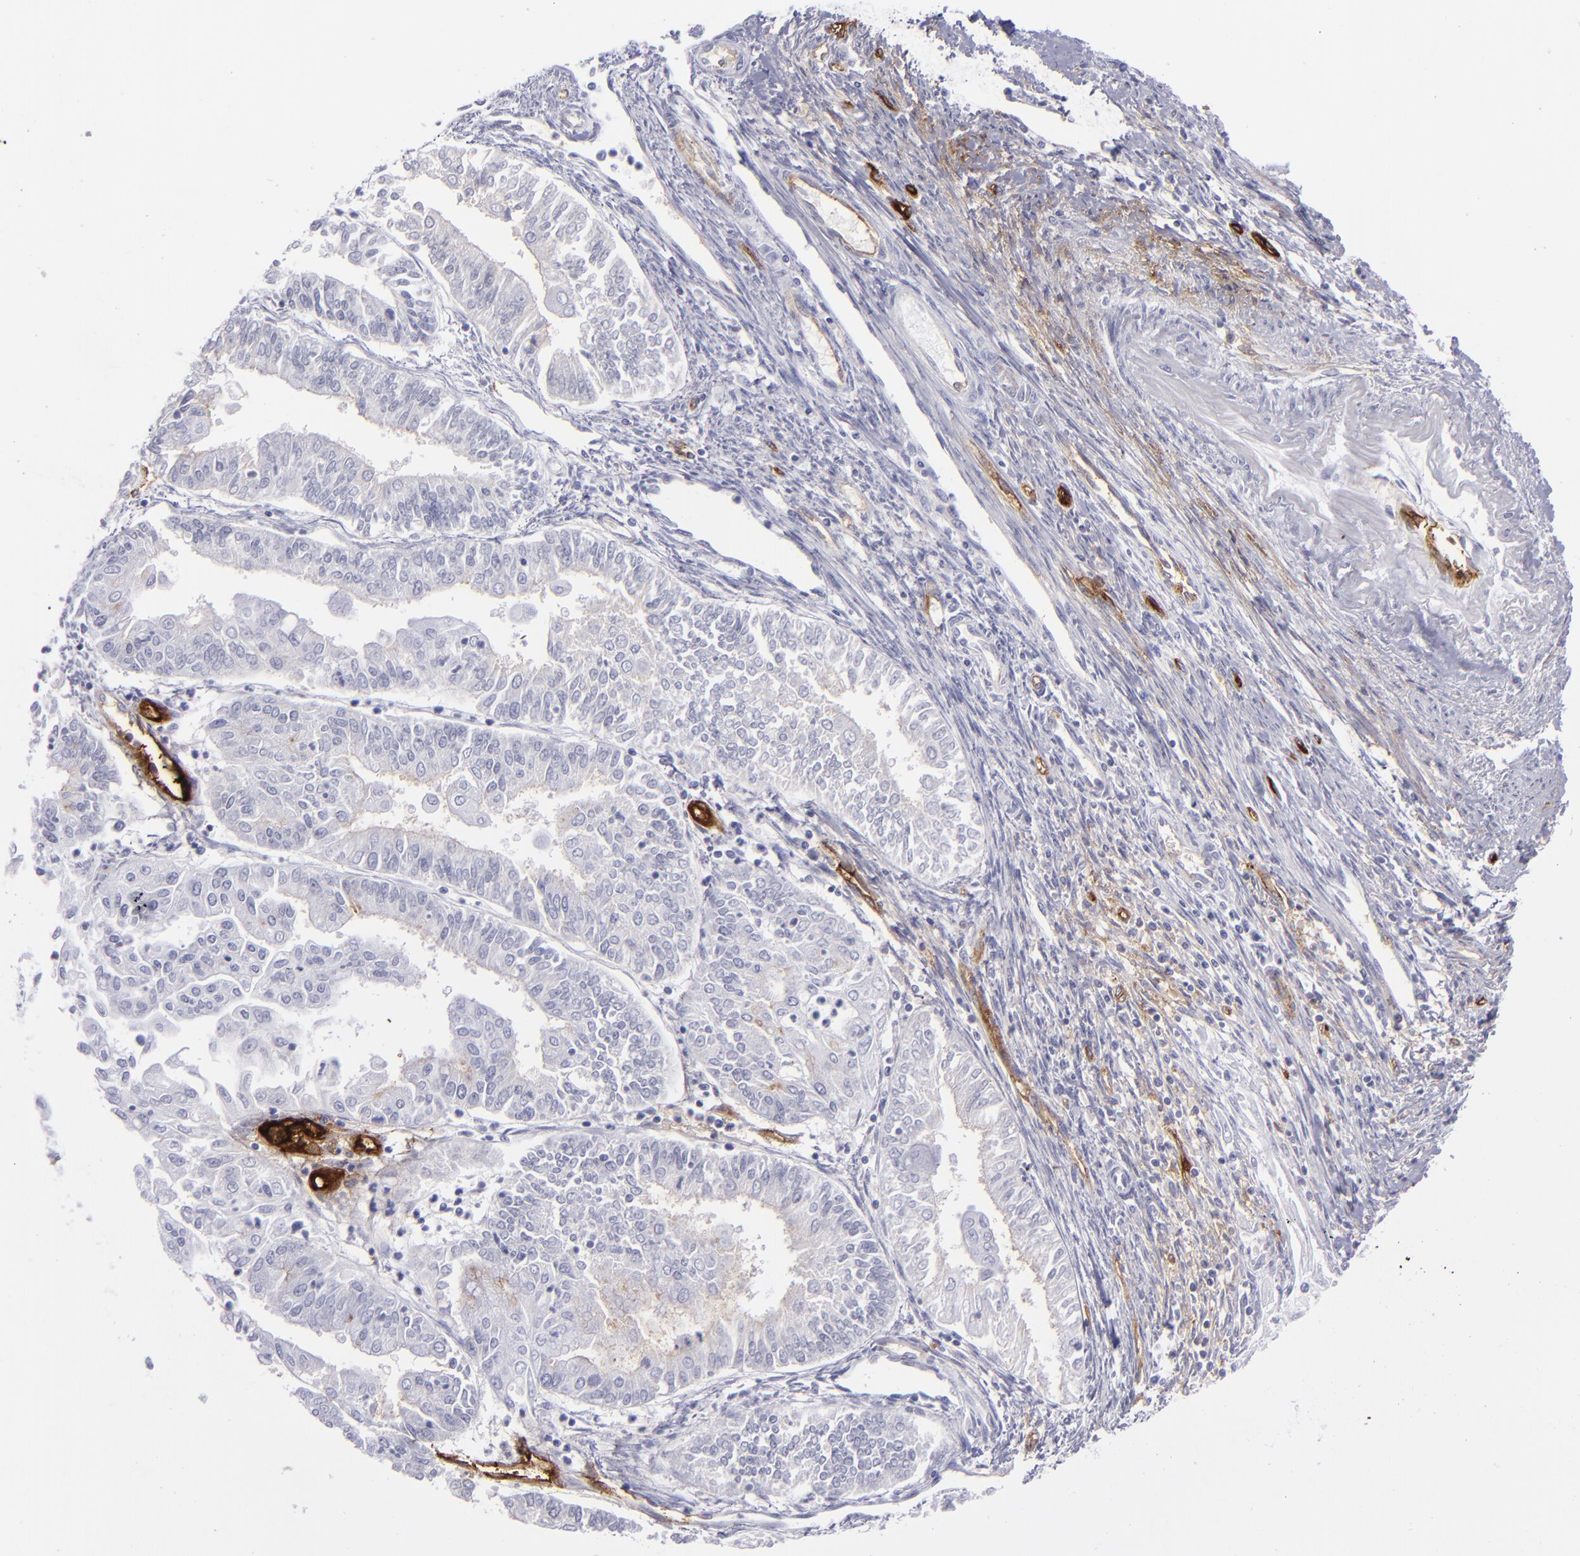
{"staining": {"intensity": "negative", "quantity": "none", "location": "none"}, "tissue": "endometrial cancer", "cell_type": "Tumor cells", "image_type": "cancer", "snomed": [{"axis": "morphology", "description": "Adenocarcinoma, NOS"}, {"axis": "topography", "description": "Endometrium"}], "caption": "Micrograph shows no protein expression in tumor cells of endometrial adenocarcinoma tissue.", "gene": "ACE", "patient": {"sex": "female", "age": 75}}